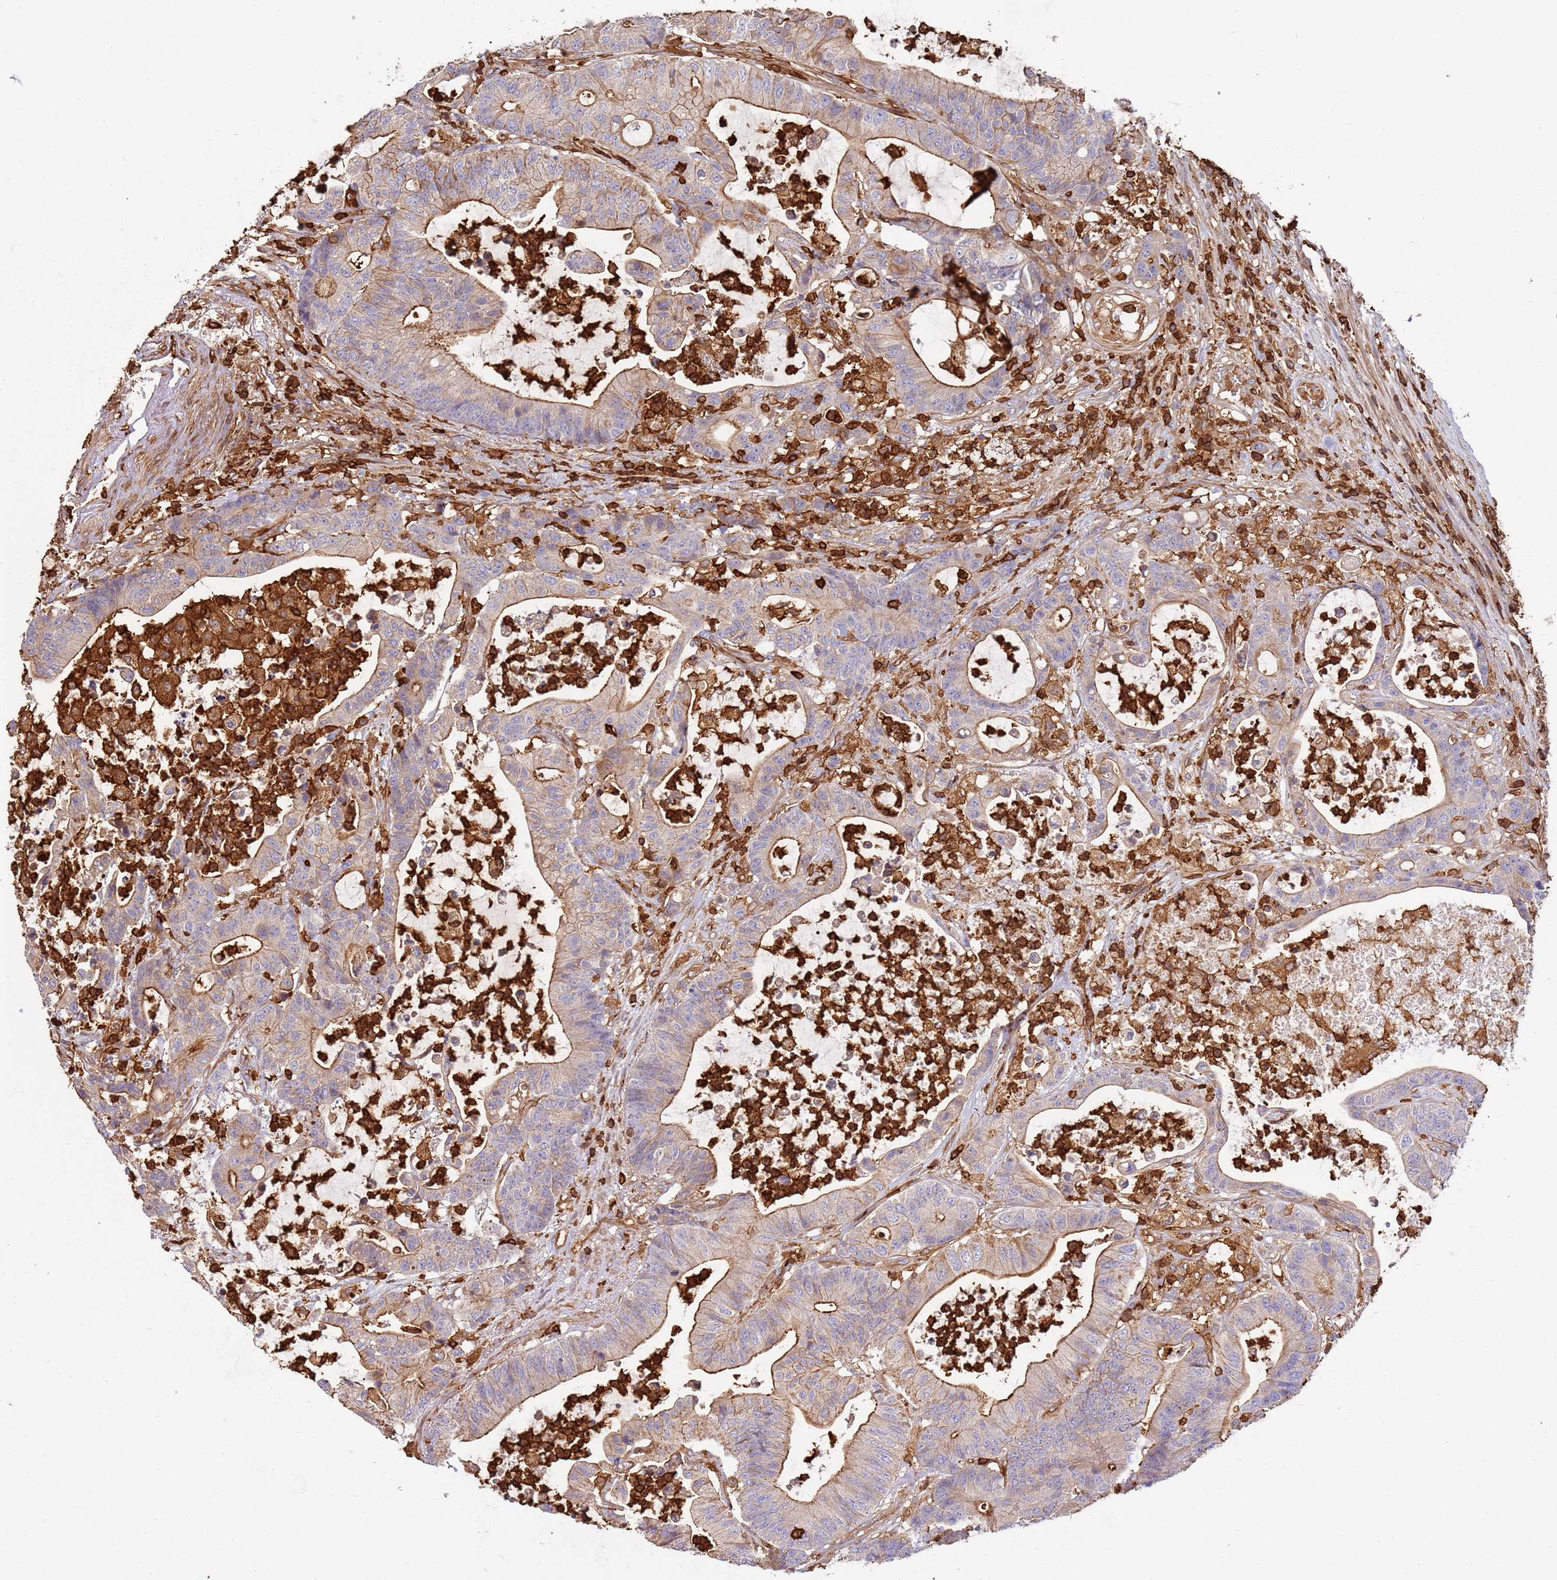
{"staining": {"intensity": "strong", "quantity": "25%-75%", "location": "cytoplasmic/membranous"}, "tissue": "colorectal cancer", "cell_type": "Tumor cells", "image_type": "cancer", "snomed": [{"axis": "morphology", "description": "Adenocarcinoma, NOS"}, {"axis": "topography", "description": "Colon"}], "caption": "Tumor cells exhibit strong cytoplasmic/membranous staining in about 25%-75% of cells in colorectal adenocarcinoma.", "gene": "OR6P1", "patient": {"sex": "female", "age": 84}}